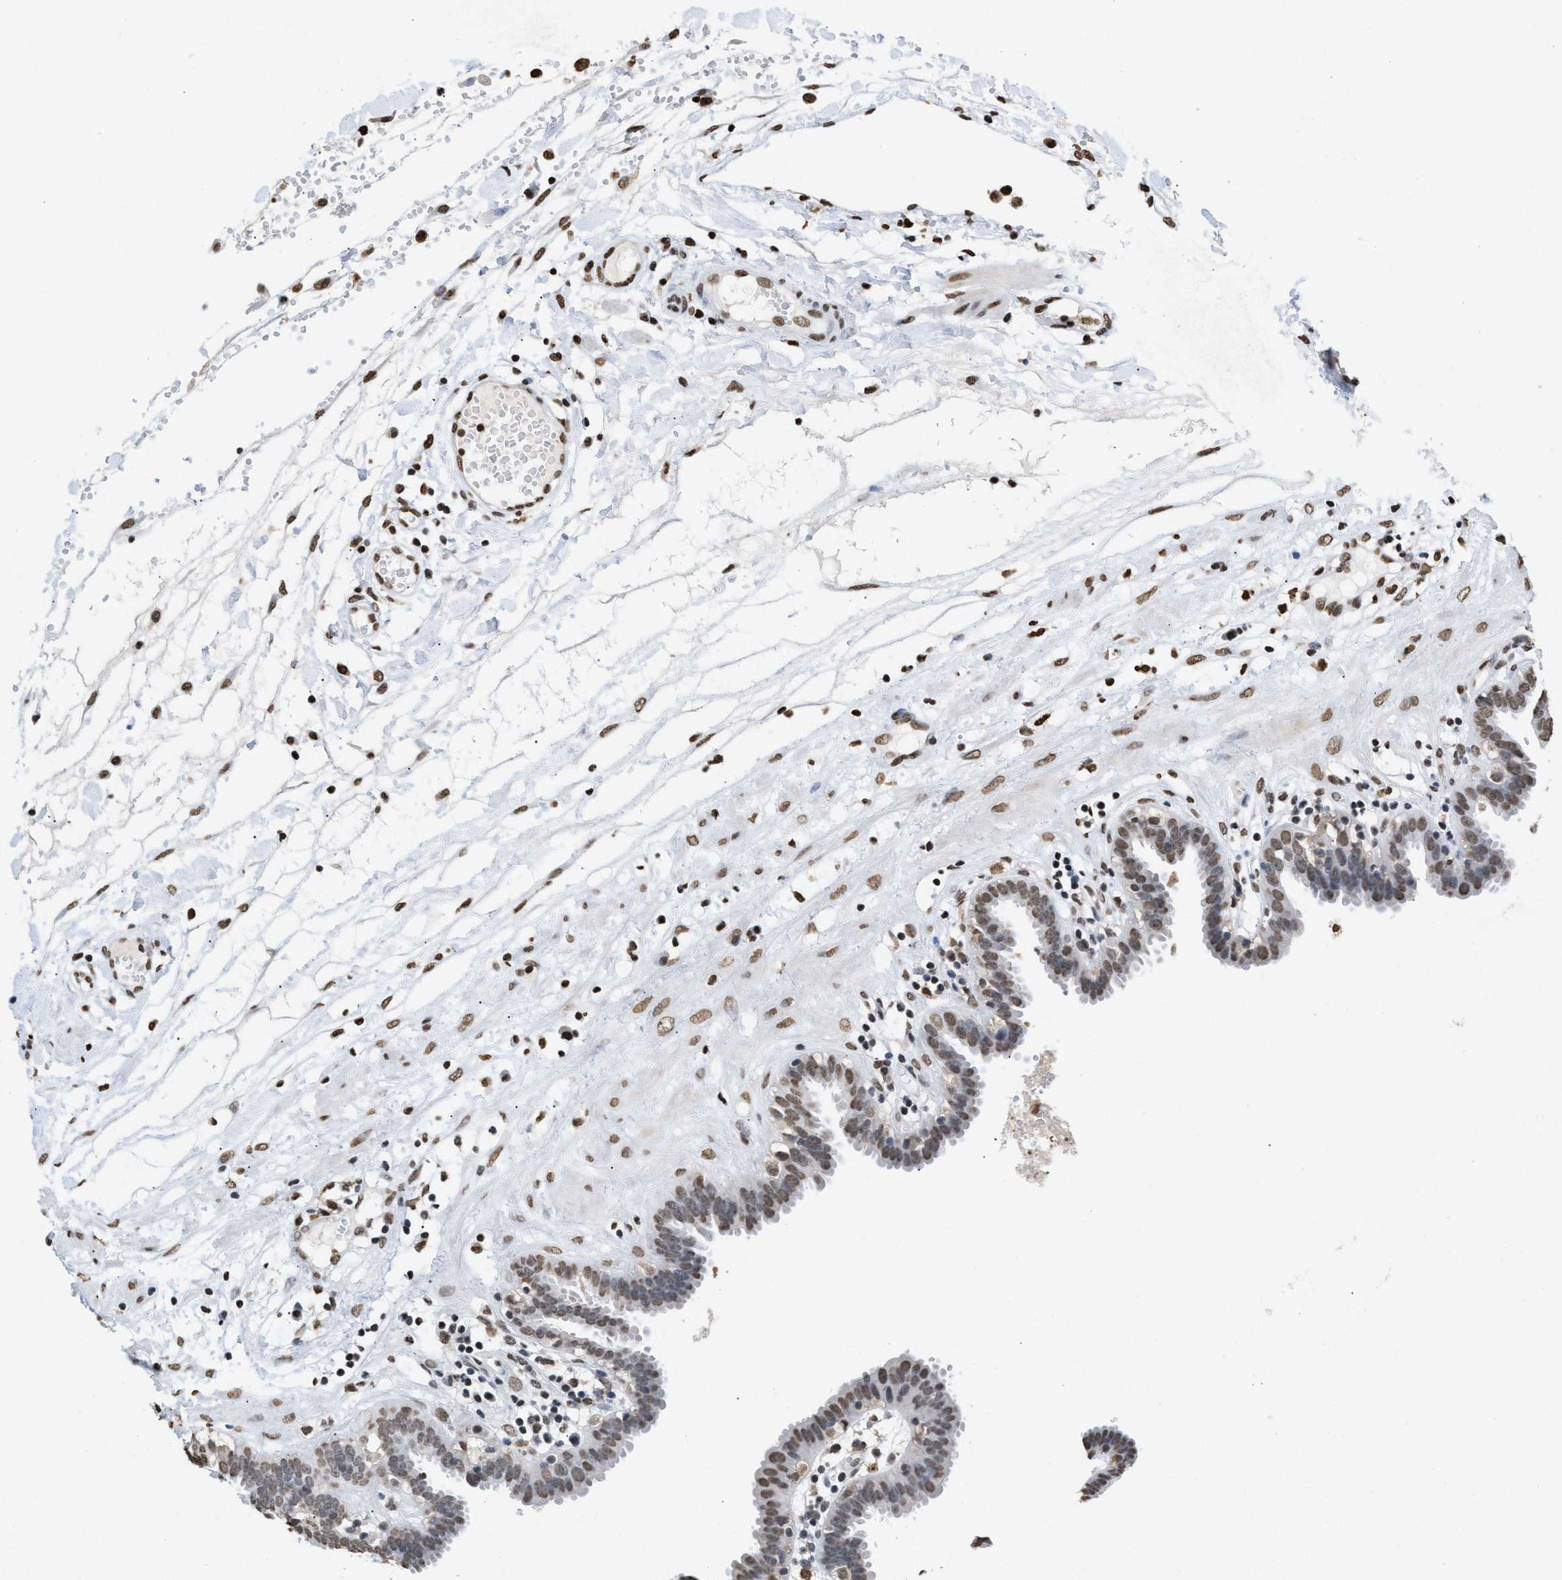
{"staining": {"intensity": "moderate", "quantity": "25%-75%", "location": "nuclear"}, "tissue": "fallopian tube", "cell_type": "Glandular cells", "image_type": "normal", "snomed": [{"axis": "morphology", "description": "Normal tissue, NOS"}, {"axis": "topography", "description": "Fallopian tube"}, {"axis": "topography", "description": "Placenta"}], "caption": "The image exhibits staining of benign fallopian tube, revealing moderate nuclear protein staining (brown color) within glandular cells.", "gene": "NUP88", "patient": {"sex": "female", "age": 32}}